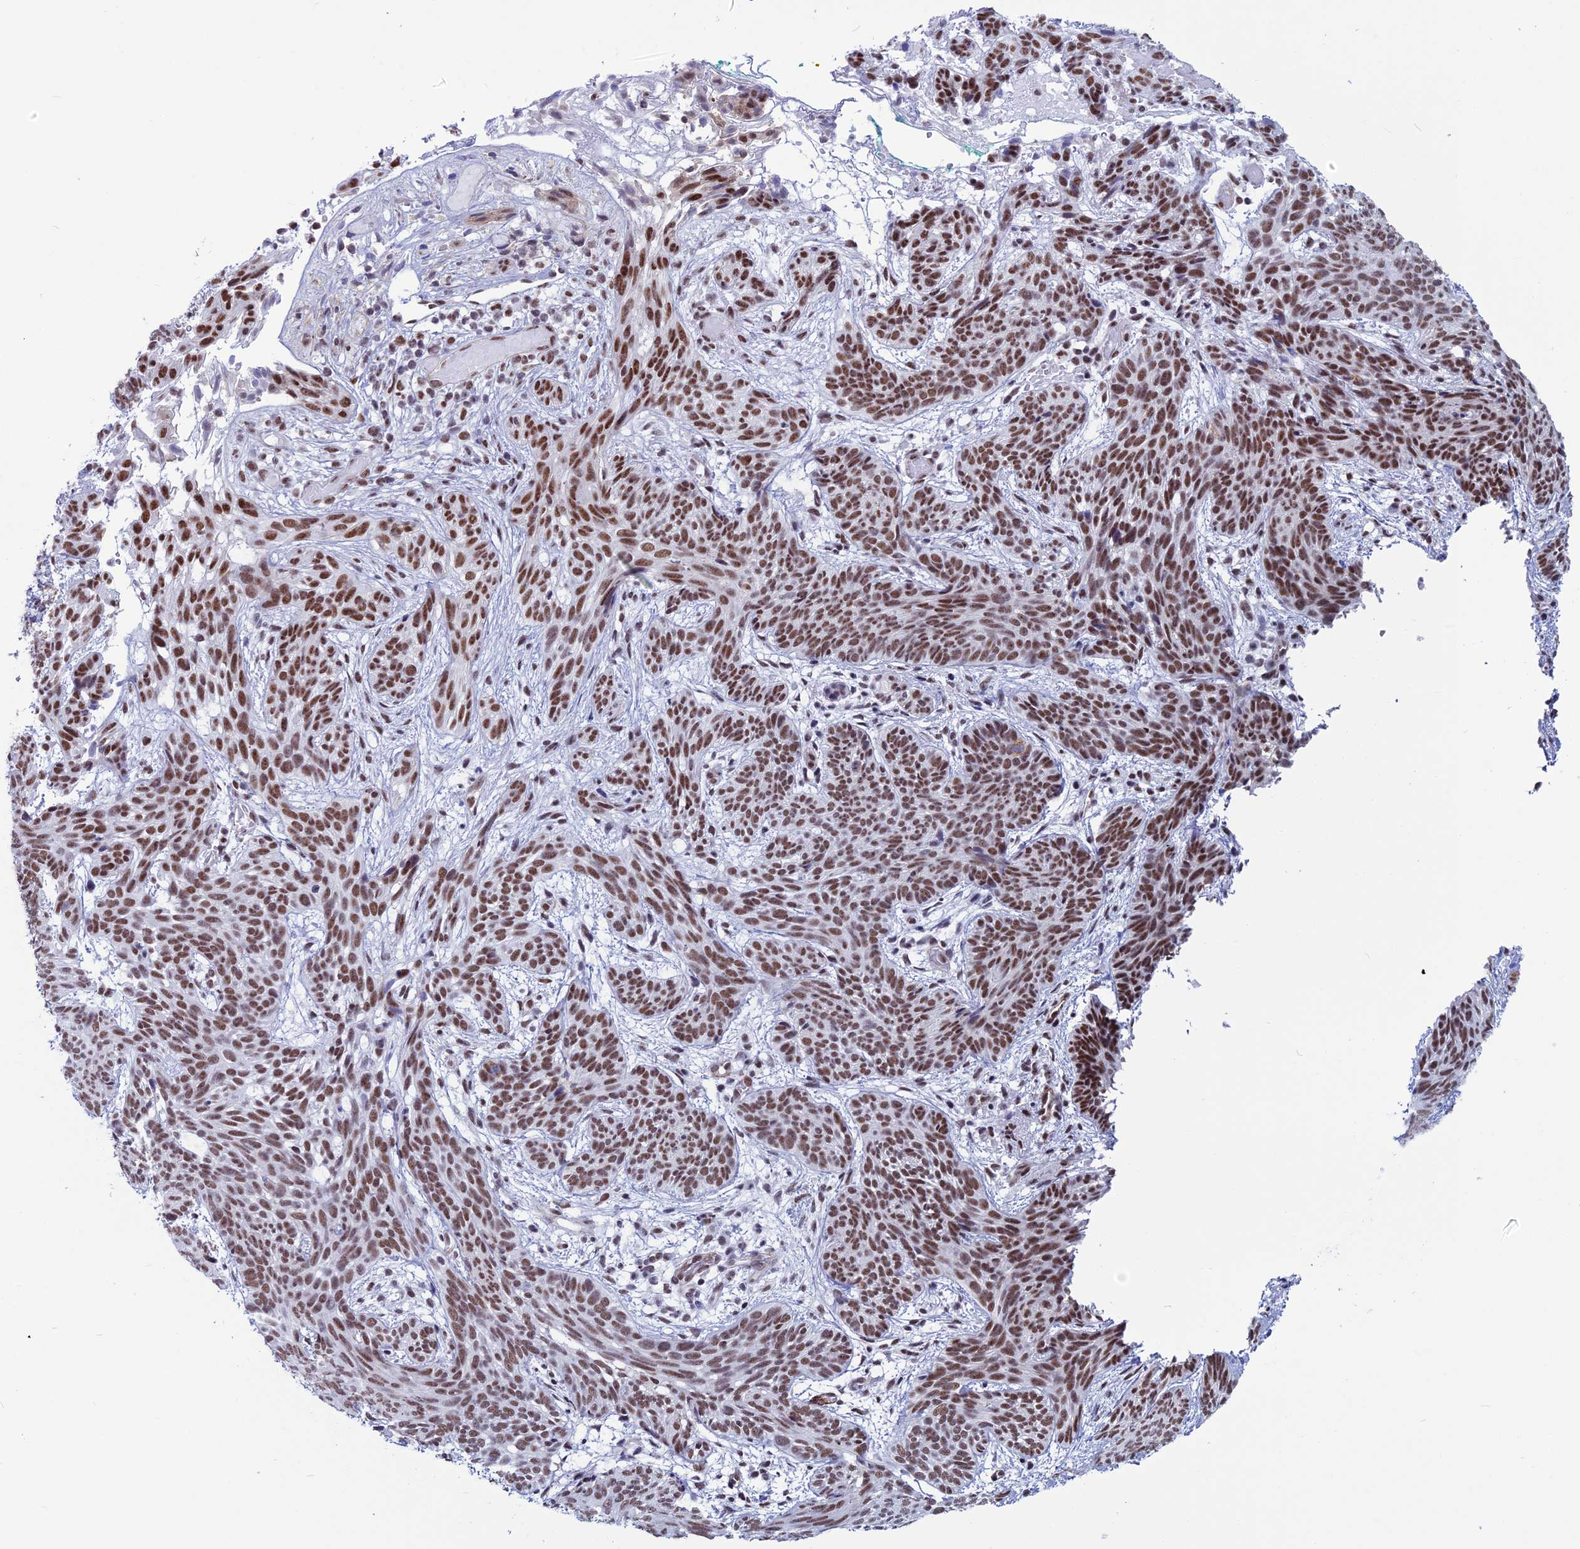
{"staining": {"intensity": "moderate", "quantity": ">75%", "location": "nuclear"}, "tissue": "skin cancer", "cell_type": "Tumor cells", "image_type": "cancer", "snomed": [{"axis": "morphology", "description": "Basal cell carcinoma"}, {"axis": "topography", "description": "Skin"}], "caption": "Protein staining exhibits moderate nuclear positivity in about >75% of tumor cells in basal cell carcinoma (skin).", "gene": "U2AF1", "patient": {"sex": "female", "age": 81}}